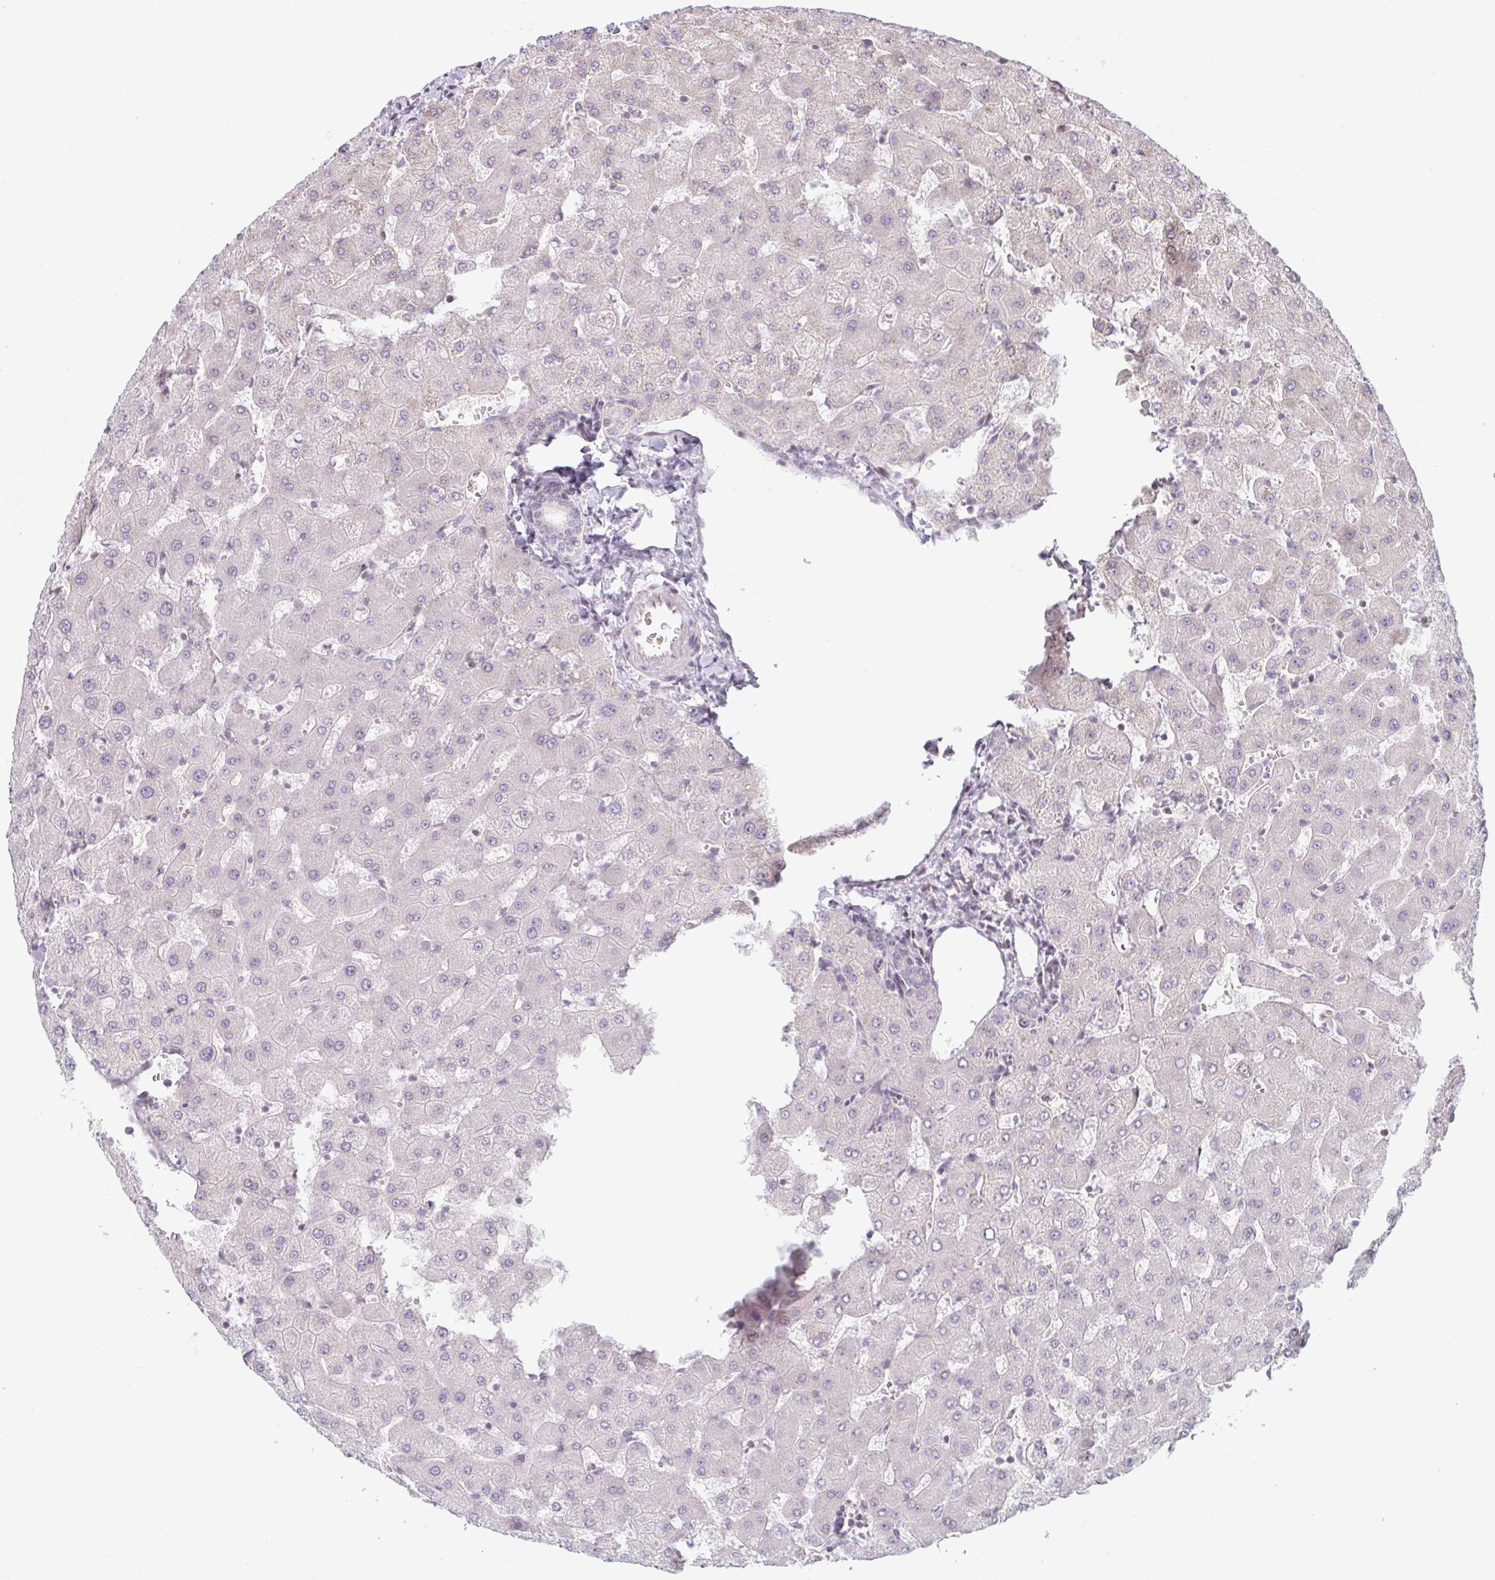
{"staining": {"intensity": "negative", "quantity": "none", "location": "none"}, "tissue": "liver", "cell_type": "Cholangiocytes", "image_type": "normal", "snomed": [{"axis": "morphology", "description": "Normal tissue, NOS"}, {"axis": "topography", "description": "Liver"}], "caption": "Immunohistochemistry micrograph of normal human liver stained for a protein (brown), which reveals no expression in cholangiocytes. The staining is performed using DAB brown chromogen with nuclei counter-stained in using hematoxylin.", "gene": "TMEM237", "patient": {"sex": "female", "age": 63}}